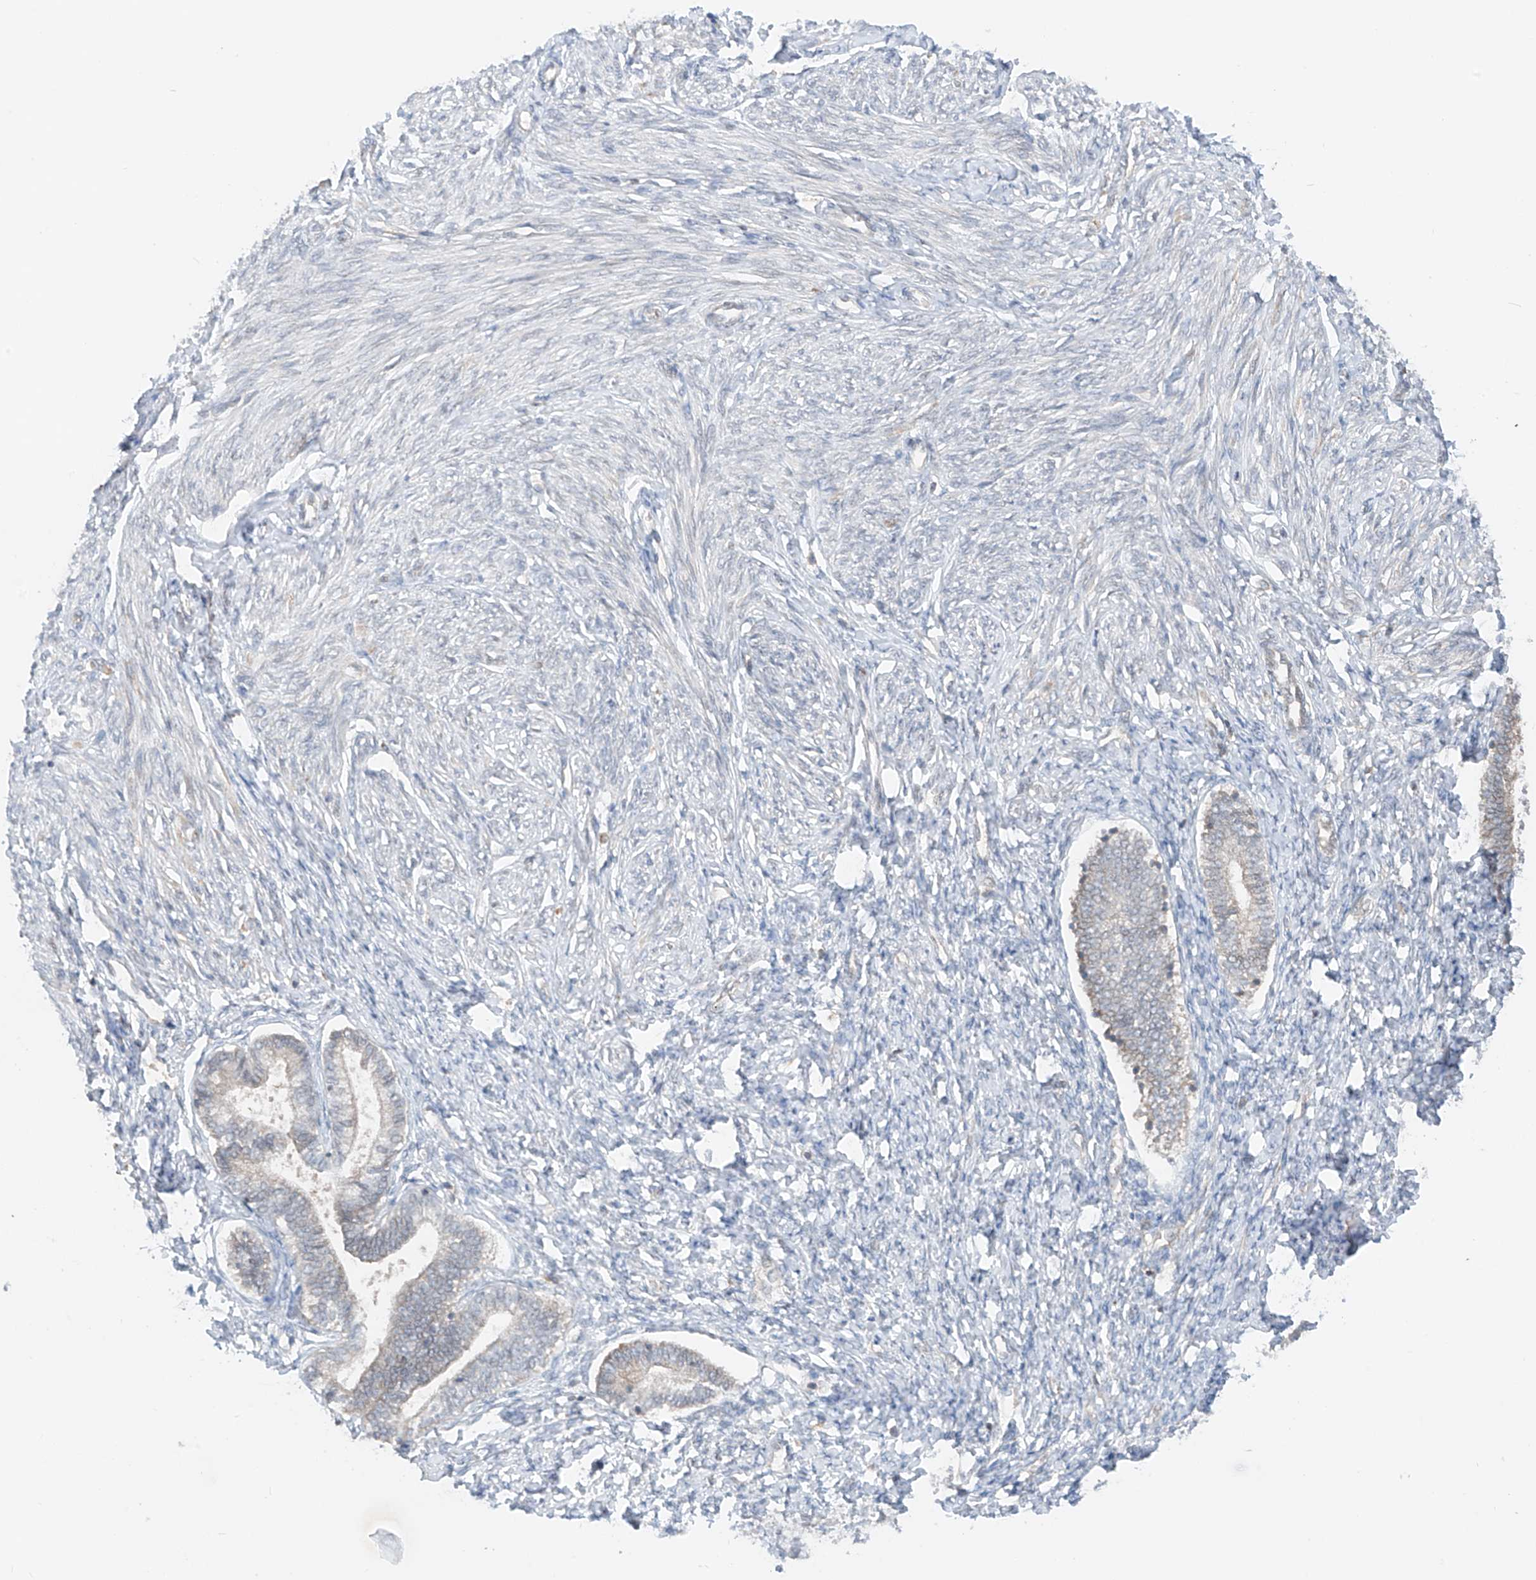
{"staining": {"intensity": "weak", "quantity": "<25%", "location": "nuclear"}, "tissue": "endometrium", "cell_type": "Cells in endometrial stroma", "image_type": "normal", "snomed": [{"axis": "morphology", "description": "Normal tissue, NOS"}, {"axis": "topography", "description": "Endometrium"}], "caption": "Immunohistochemistry histopathology image of unremarkable human endometrium stained for a protein (brown), which demonstrates no positivity in cells in endometrial stroma. Nuclei are stained in blue.", "gene": "AHCTF1", "patient": {"sex": "female", "age": 72}}